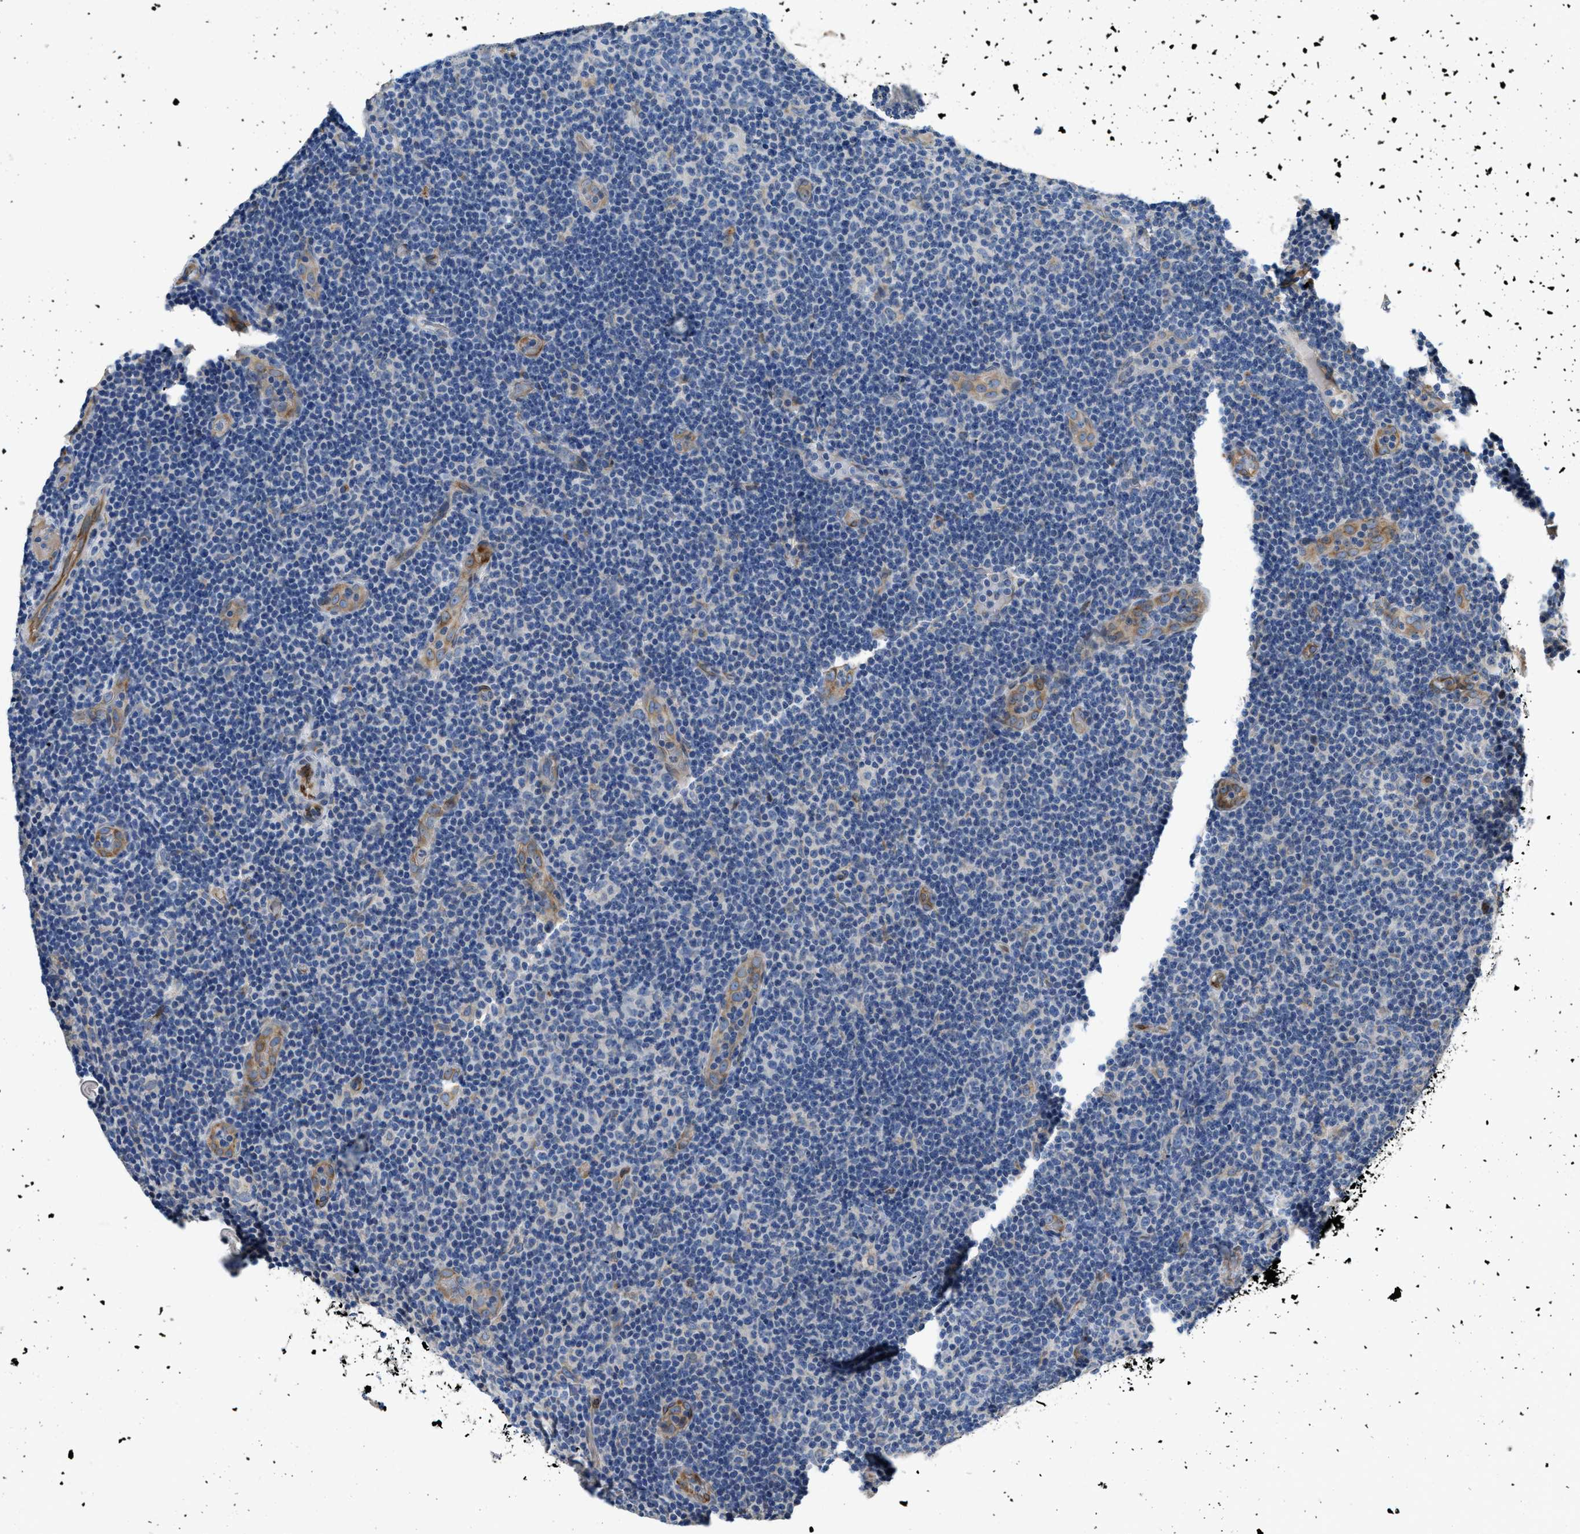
{"staining": {"intensity": "negative", "quantity": "none", "location": "none"}, "tissue": "lymphoma", "cell_type": "Tumor cells", "image_type": "cancer", "snomed": [{"axis": "morphology", "description": "Malignant lymphoma, non-Hodgkin's type, Low grade"}, {"axis": "topography", "description": "Lymph node"}], "caption": "This is a micrograph of immunohistochemistry (IHC) staining of lymphoma, which shows no expression in tumor cells. The staining is performed using DAB (3,3'-diaminobenzidine) brown chromogen with nuclei counter-stained in using hematoxylin.", "gene": "GGCX", "patient": {"sex": "male", "age": 83}}